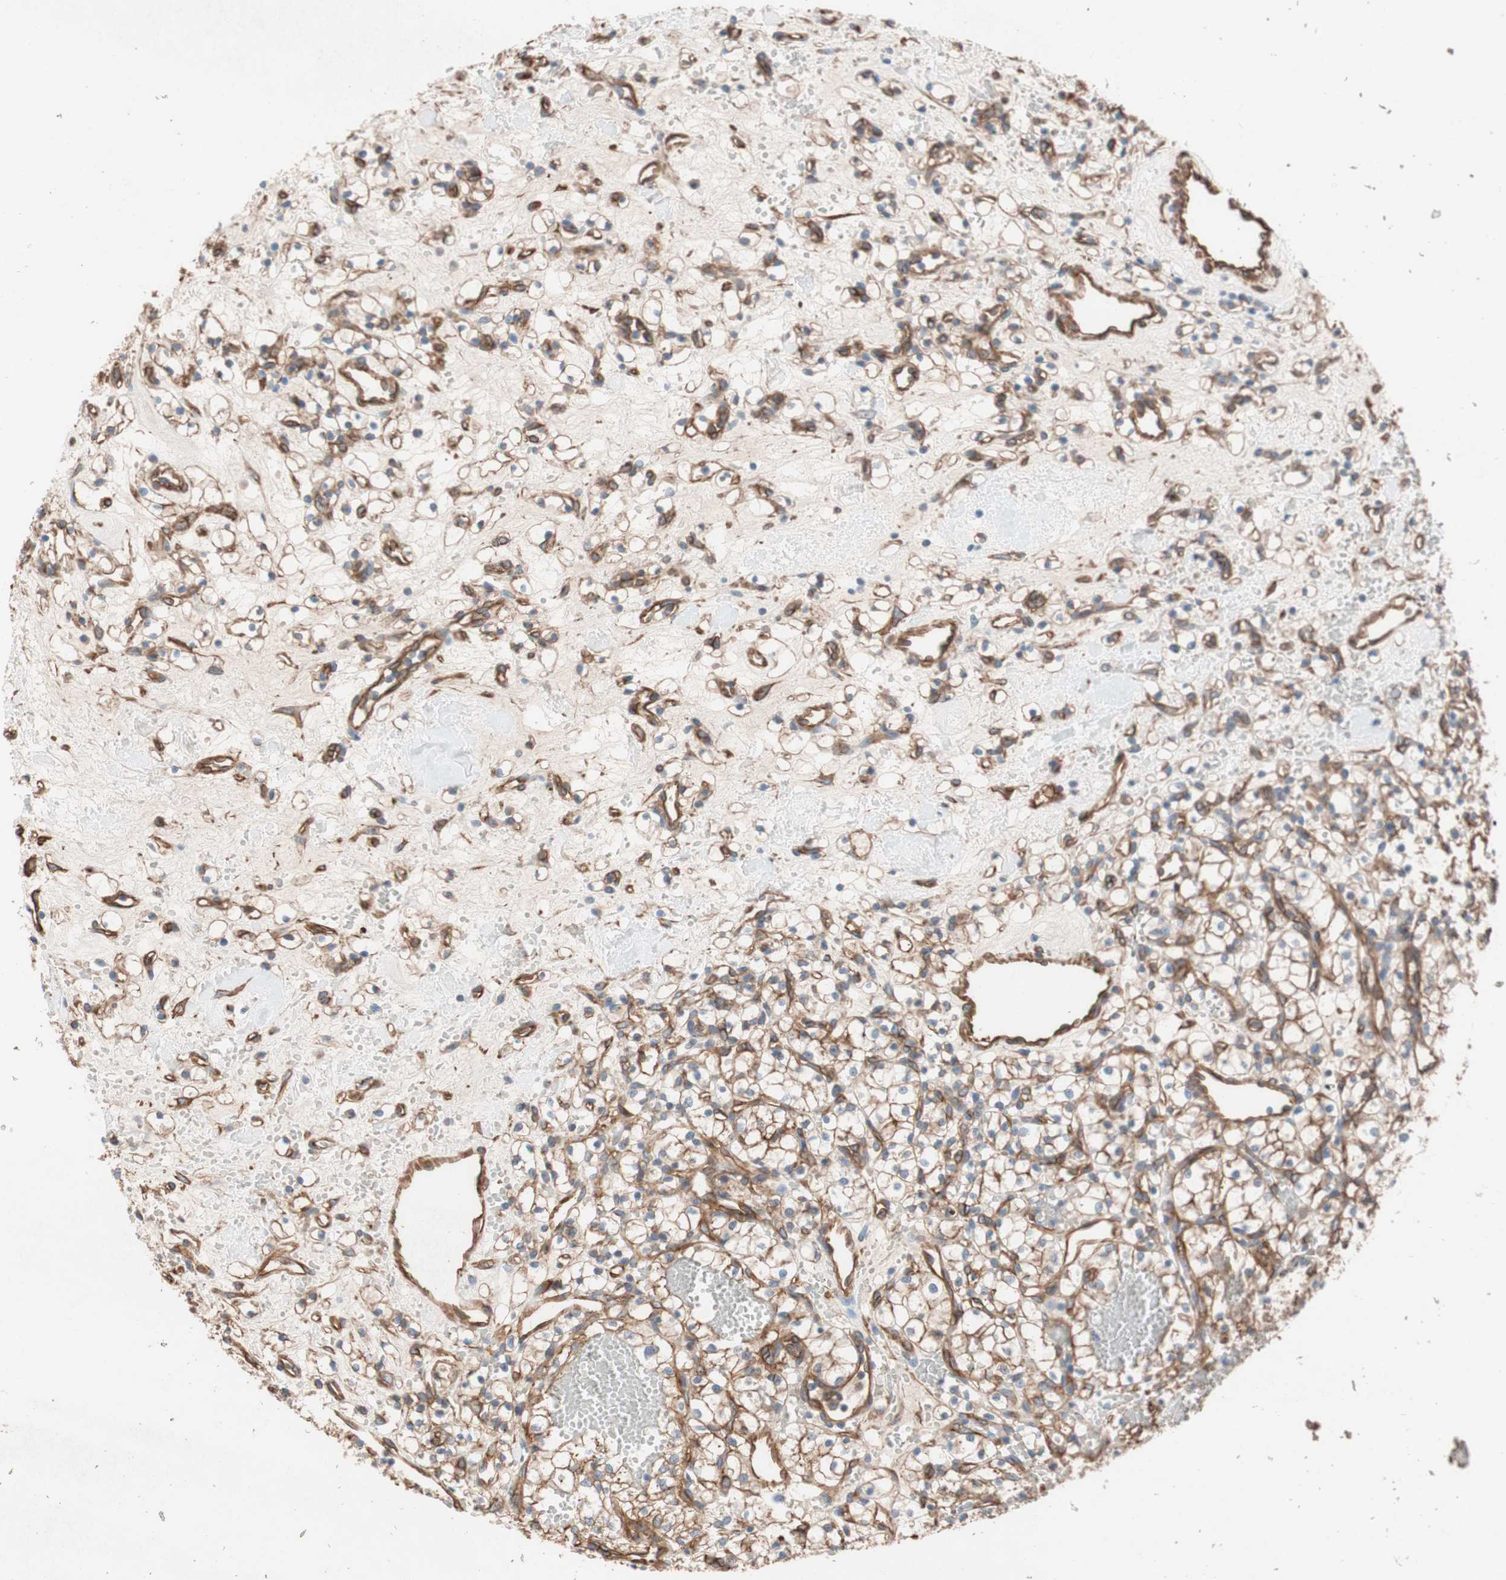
{"staining": {"intensity": "moderate", "quantity": "25%-75%", "location": "cytoplasmic/membranous"}, "tissue": "renal cancer", "cell_type": "Tumor cells", "image_type": "cancer", "snomed": [{"axis": "morphology", "description": "Adenocarcinoma, NOS"}, {"axis": "topography", "description": "Kidney"}], "caption": "Moderate cytoplasmic/membranous staining for a protein is identified in approximately 25%-75% of tumor cells of renal adenocarcinoma using immunohistochemistry.", "gene": "SPINT1", "patient": {"sex": "female", "age": 60}}